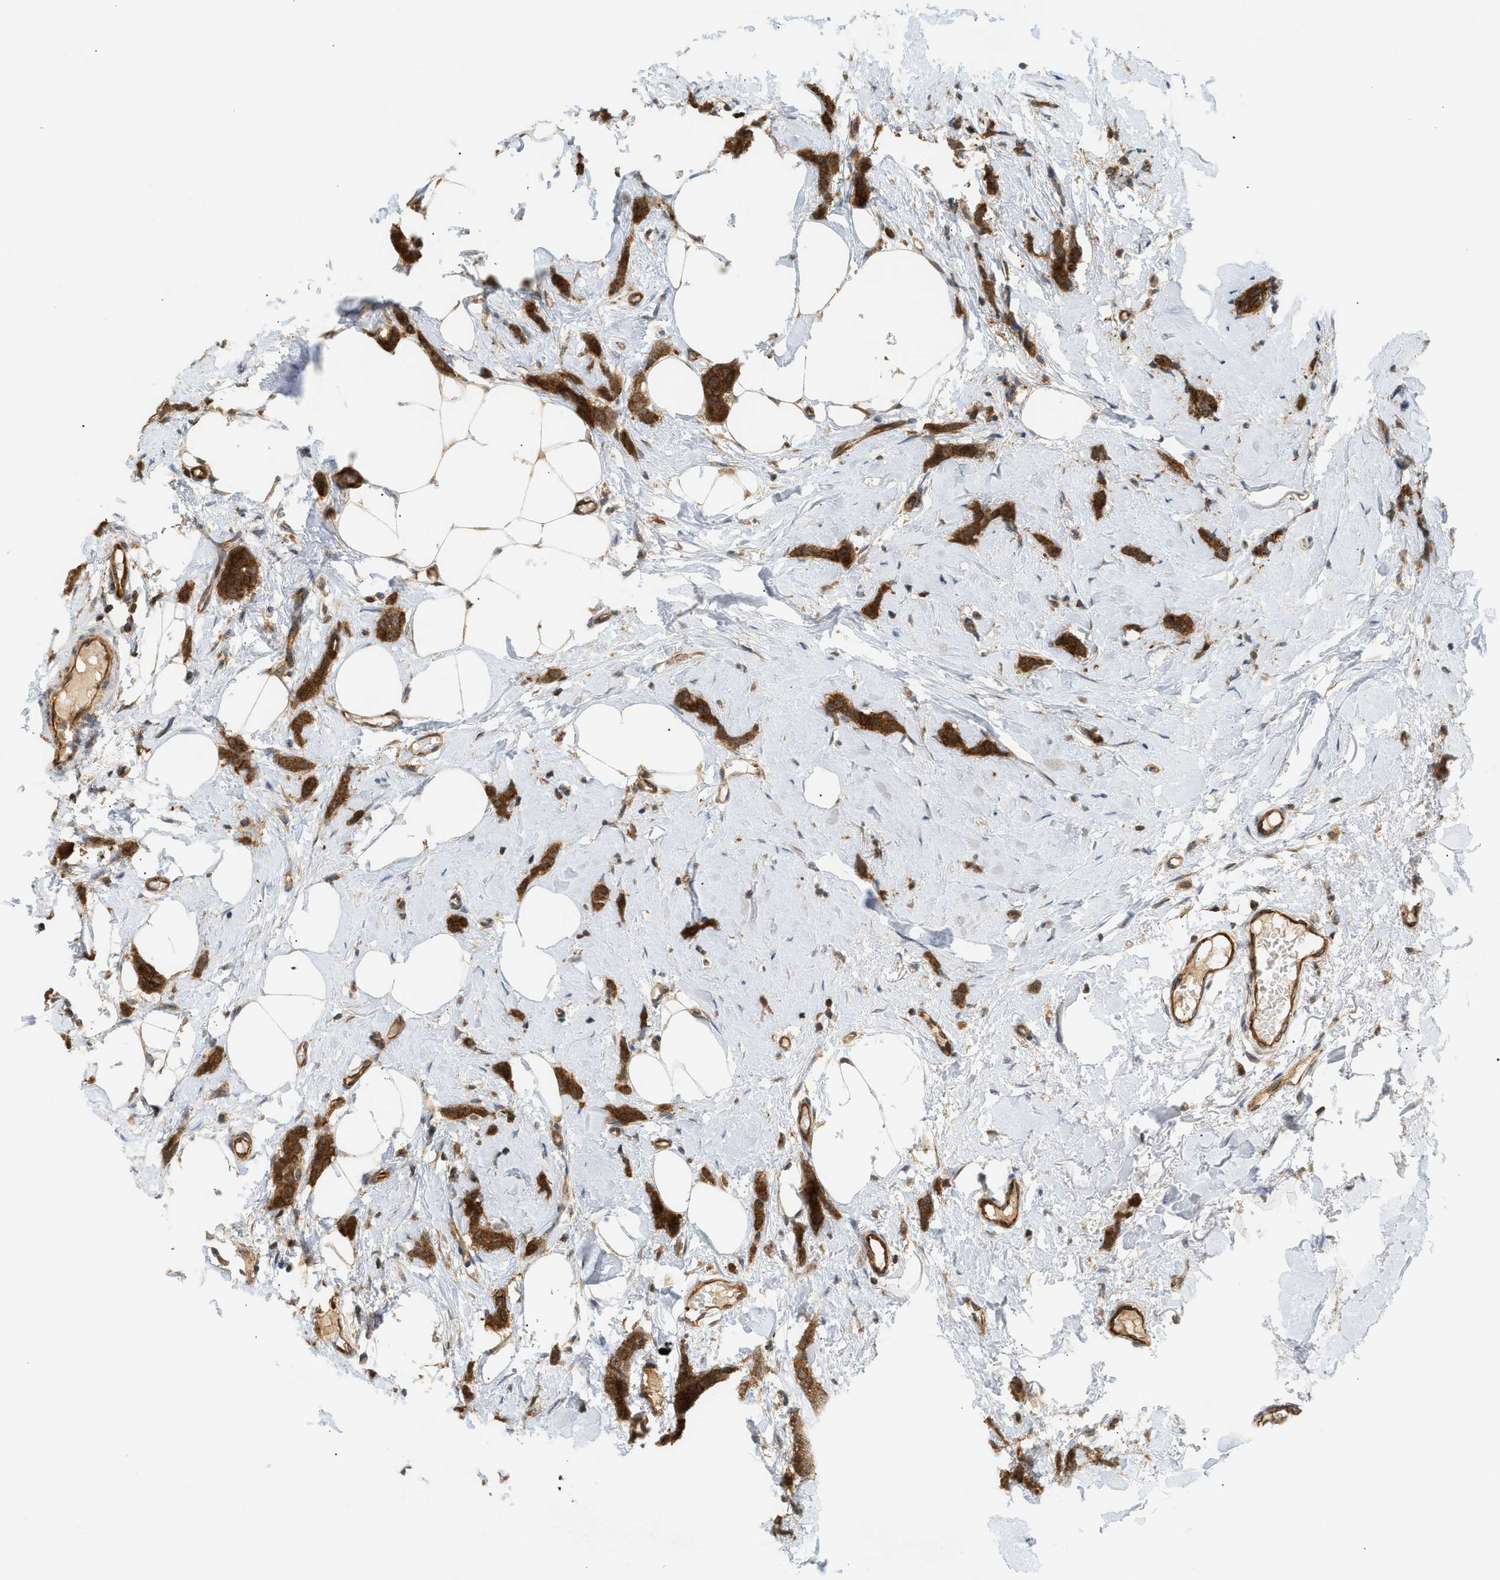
{"staining": {"intensity": "strong", "quantity": ">75%", "location": "cytoplasmic/membranous"}, "tissue": "breast cancer", "cell_type": "Tumor cells", "image_type": "cancer", "snomed": [{"axis": "morphology", "description": "Lobular carcinoma"}, {"axis": "topography", "description": "Skin"}, {"axis": "topography", "description": "Breast"}], "caption": "This image reveals lobular carcinoma (breast) stained with IHC to label a protein in brown. The cytoplasmic/membranous of tumor cells show strong positivity for the protein. Nuclei are counter-stained blue.", "gene": "SHC1", "patient": {"sex": "female", "age": 46}}